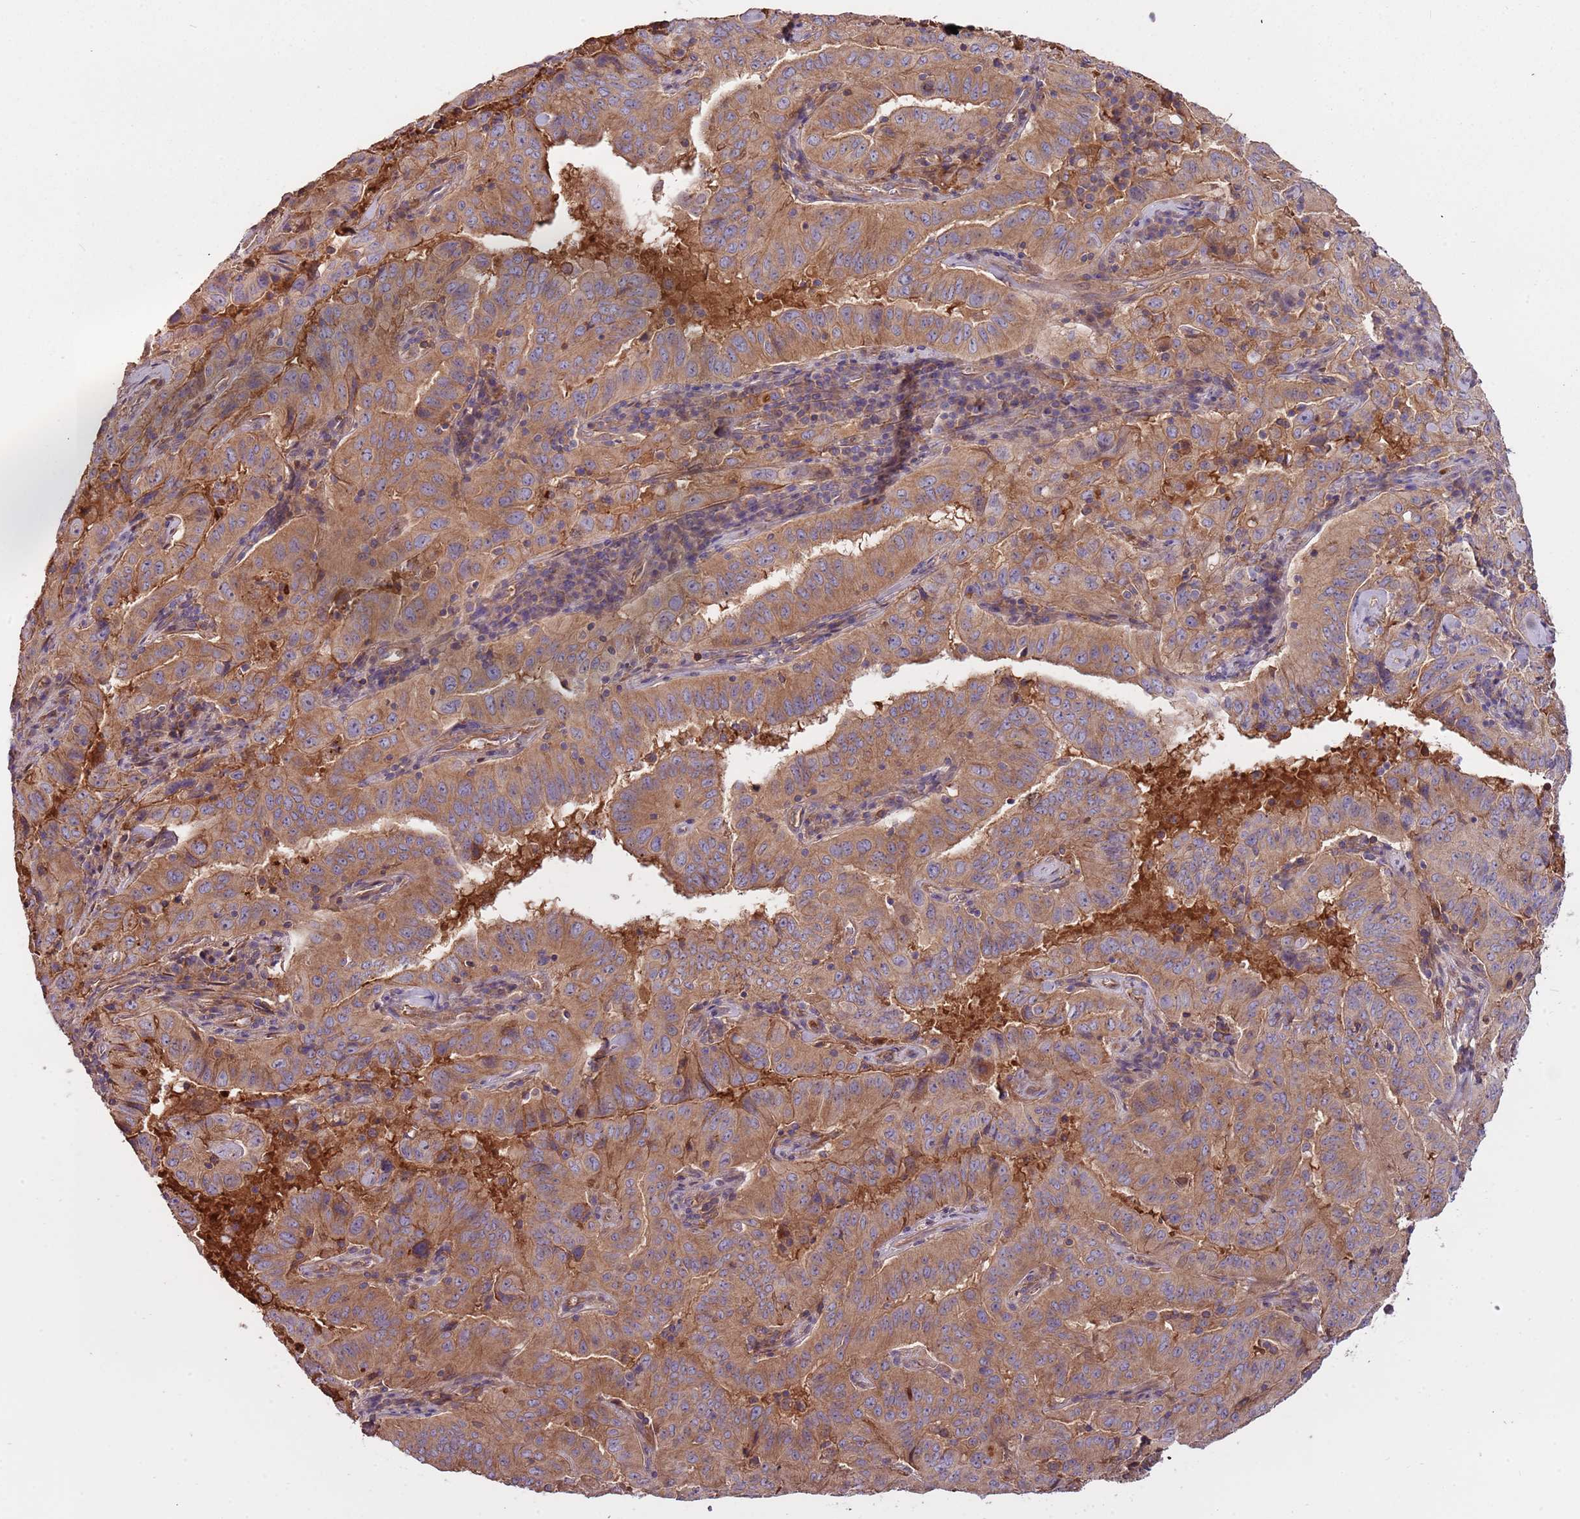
{"staining": {"intensity": "moderate", "quantity": ">75%", "location": "cytoplasmic/membranous"}, "tissue": "pancreatic cancer", "cell_type": "Tumor cells", "image_type": "cancer", "snomed": [{"axis": "morphology", "description": "Adenocarcinoma, NOS"}, {"axis": "topography", "description": "Pancreas"}], "caption": "This micrograph displays immunohistochemistry staining of adenocarcinoma (pancreatic), with medium moderate cytoplasmic/membranous positivity in about >75% of tumor cells.", "gene": "DENR", "patient": {"sex": "male", "age": 63}}